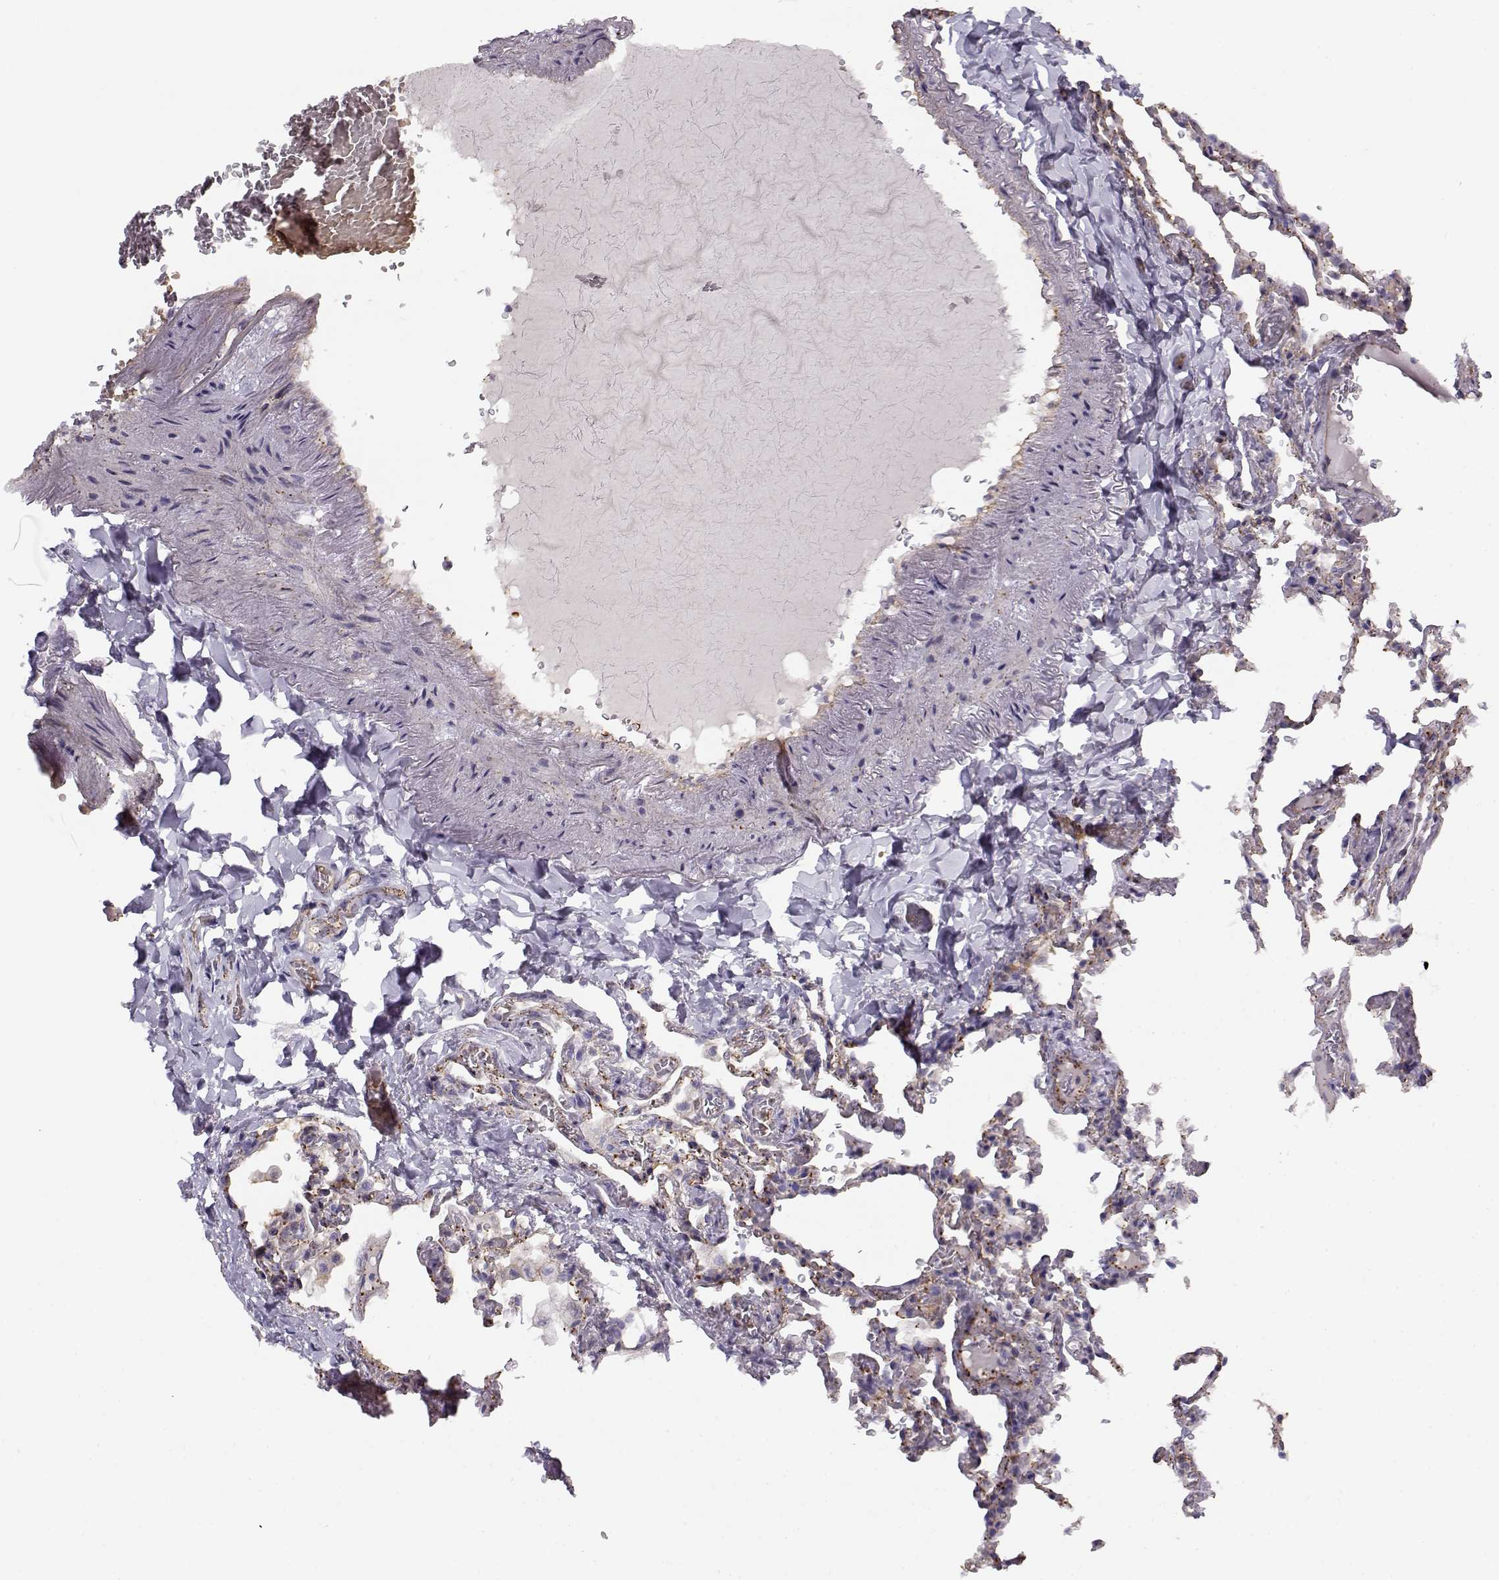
{"staining": {"intensity": "negative", "quantity": "none", "location": "none"}, "tissue": "lung", "cell_type": "Alveolar cells", "image_type": "normal", "snomed": [{"axis": "morphology", "description": "Normal tissue, NOS"}, {"axis": "topography", "description": "Lung"}], "caption": "Immunohistochemical staining of benign lung displays no significant expression in alveolar cells. (DAB (3,3'-diaminobenzidine) immunohistochemistry visualized using brightfield microscopy, high magnification).", "gene": "MYO1A", "patient": {"sex": "female", "age": 43}}